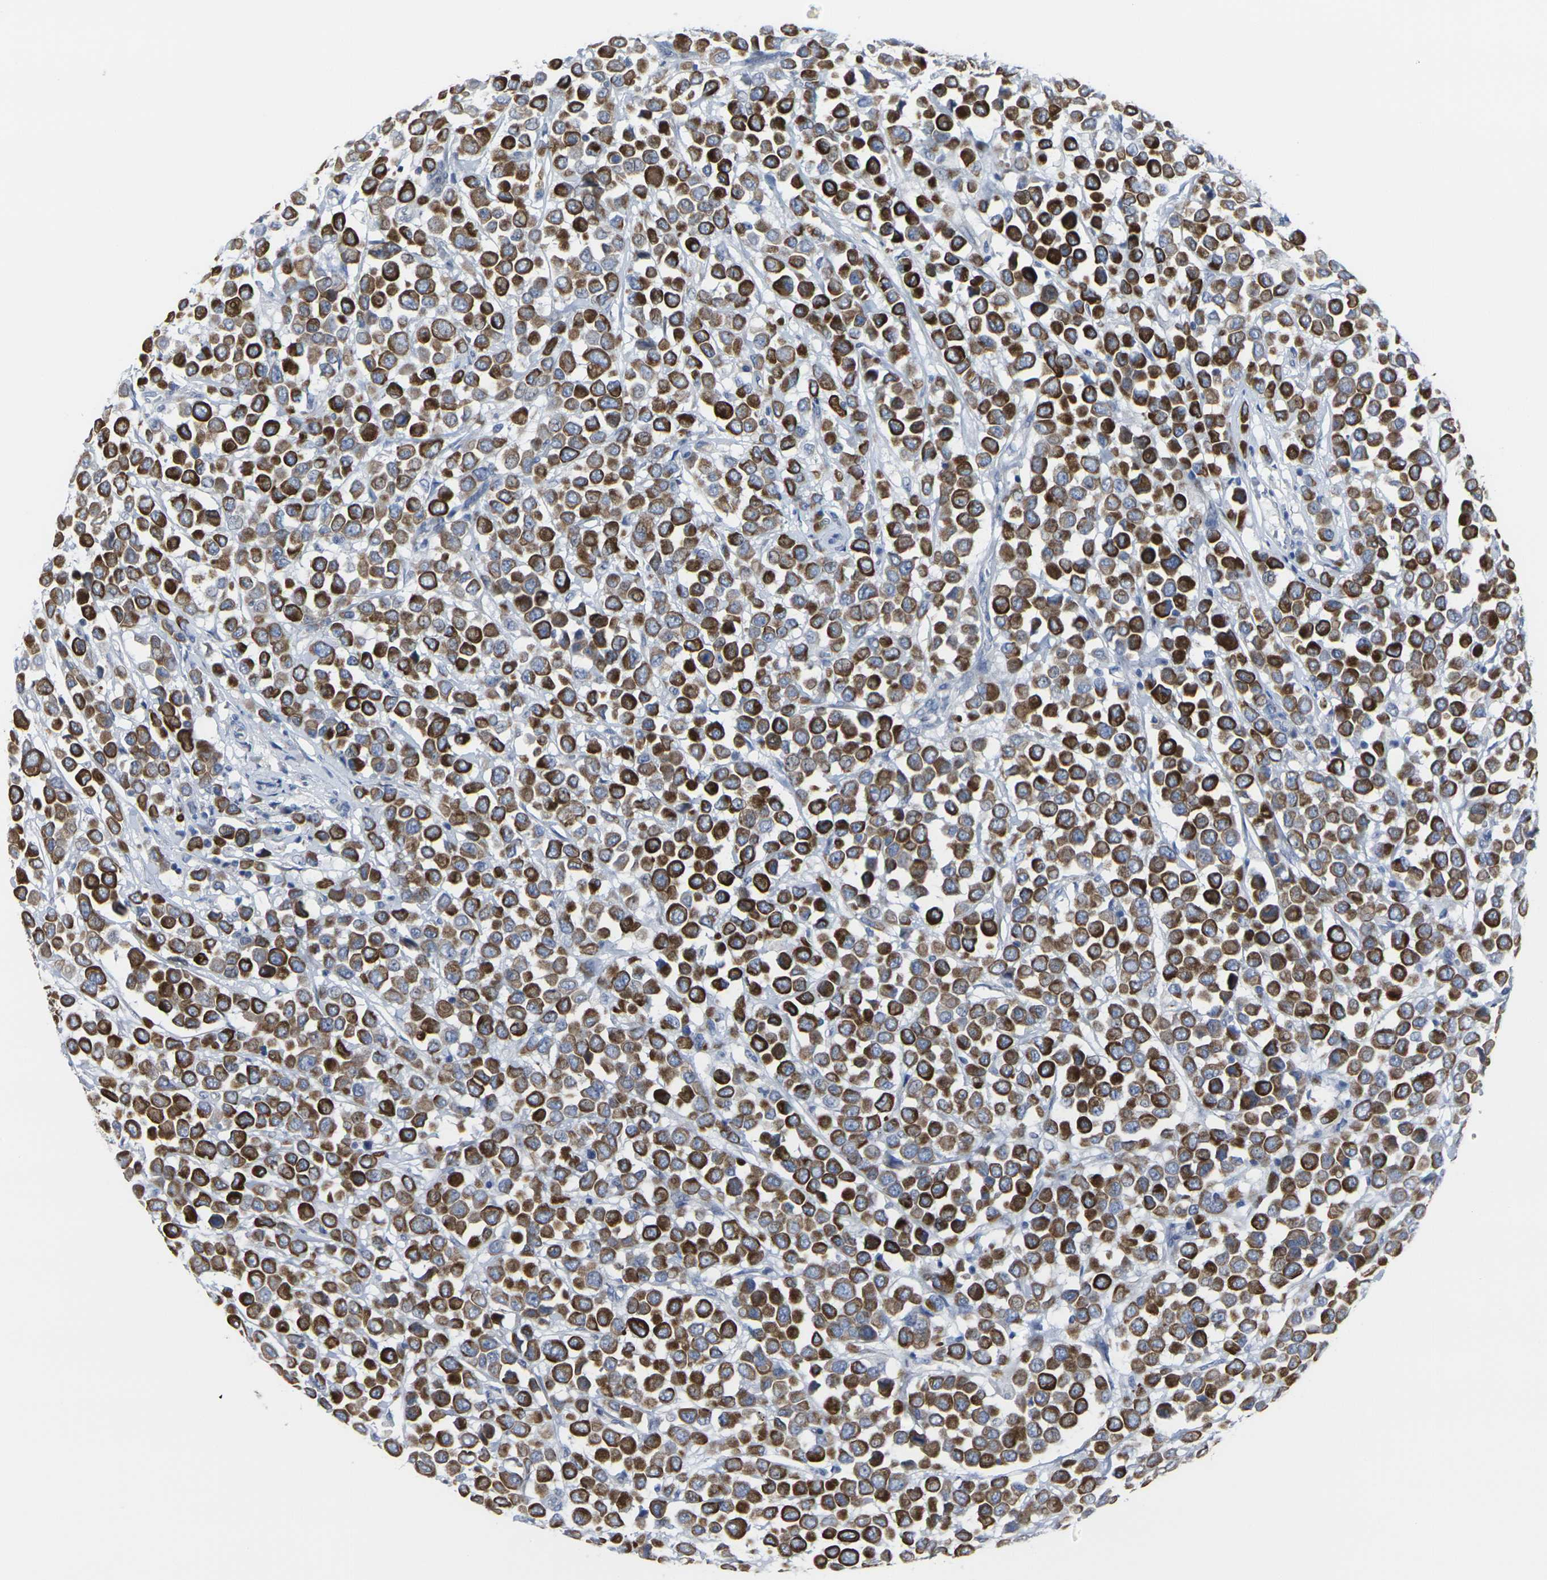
{"staining": {"intensity": "strong", "quantity": ">75%", "location": "cytoplasmic/membranous"}, "tissue": "breast cancer", "cell_type": "Tumor cells", "image_type": "cancer", "snomed": [{"axis": "morphology", "description": "Duct carcinoma"}, {"axis": "topography", "description": "Breast"}], "caption": "This is an image of immunohistochemistry staining of breast cancer (intraductal carcinoma), which shows strong positivity in the cytoplasmic/membranous of tumor cells.", "gene": "ANKRD46", "patient": {"sex": "female", "age": 61}}